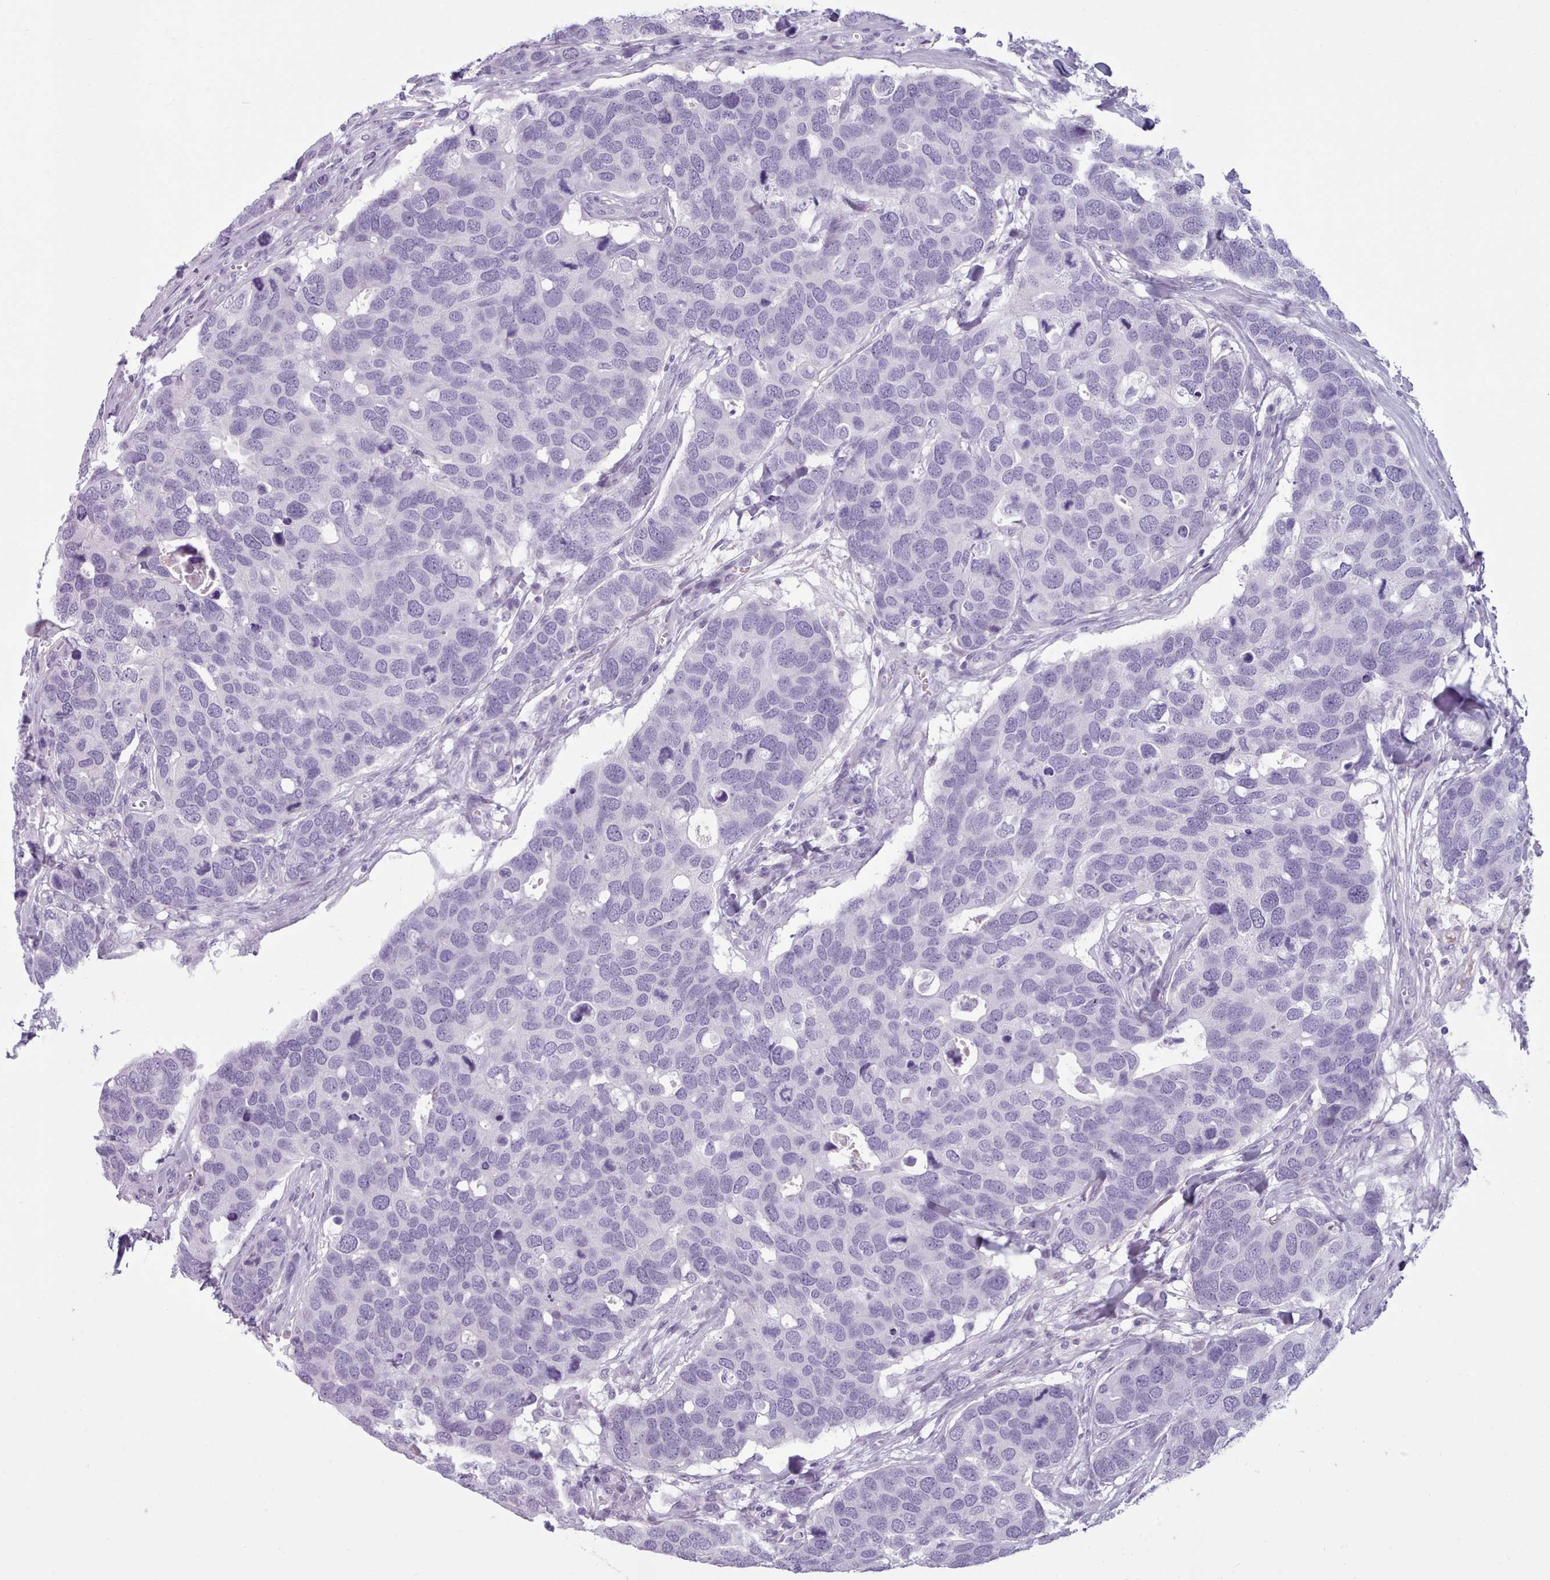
{"staining": {"intensity": "negative", "quantity": "none", "location": "none"}, "tissue": "breast cancer", "cell_type": "Tumor cells", "image_type": "cancer", "snomed": [{"axis": "morphology", "description": "Duct carcinoma"}, {"axis": "topography", "description": "Breast"}], "caption": "DAB immunohistochemical staining of breast intraductal carcinoma demonstrates no significant staining in tumor cells.", "gene": "ZNF43", "patient": {"sex": "female", "age": 83}}